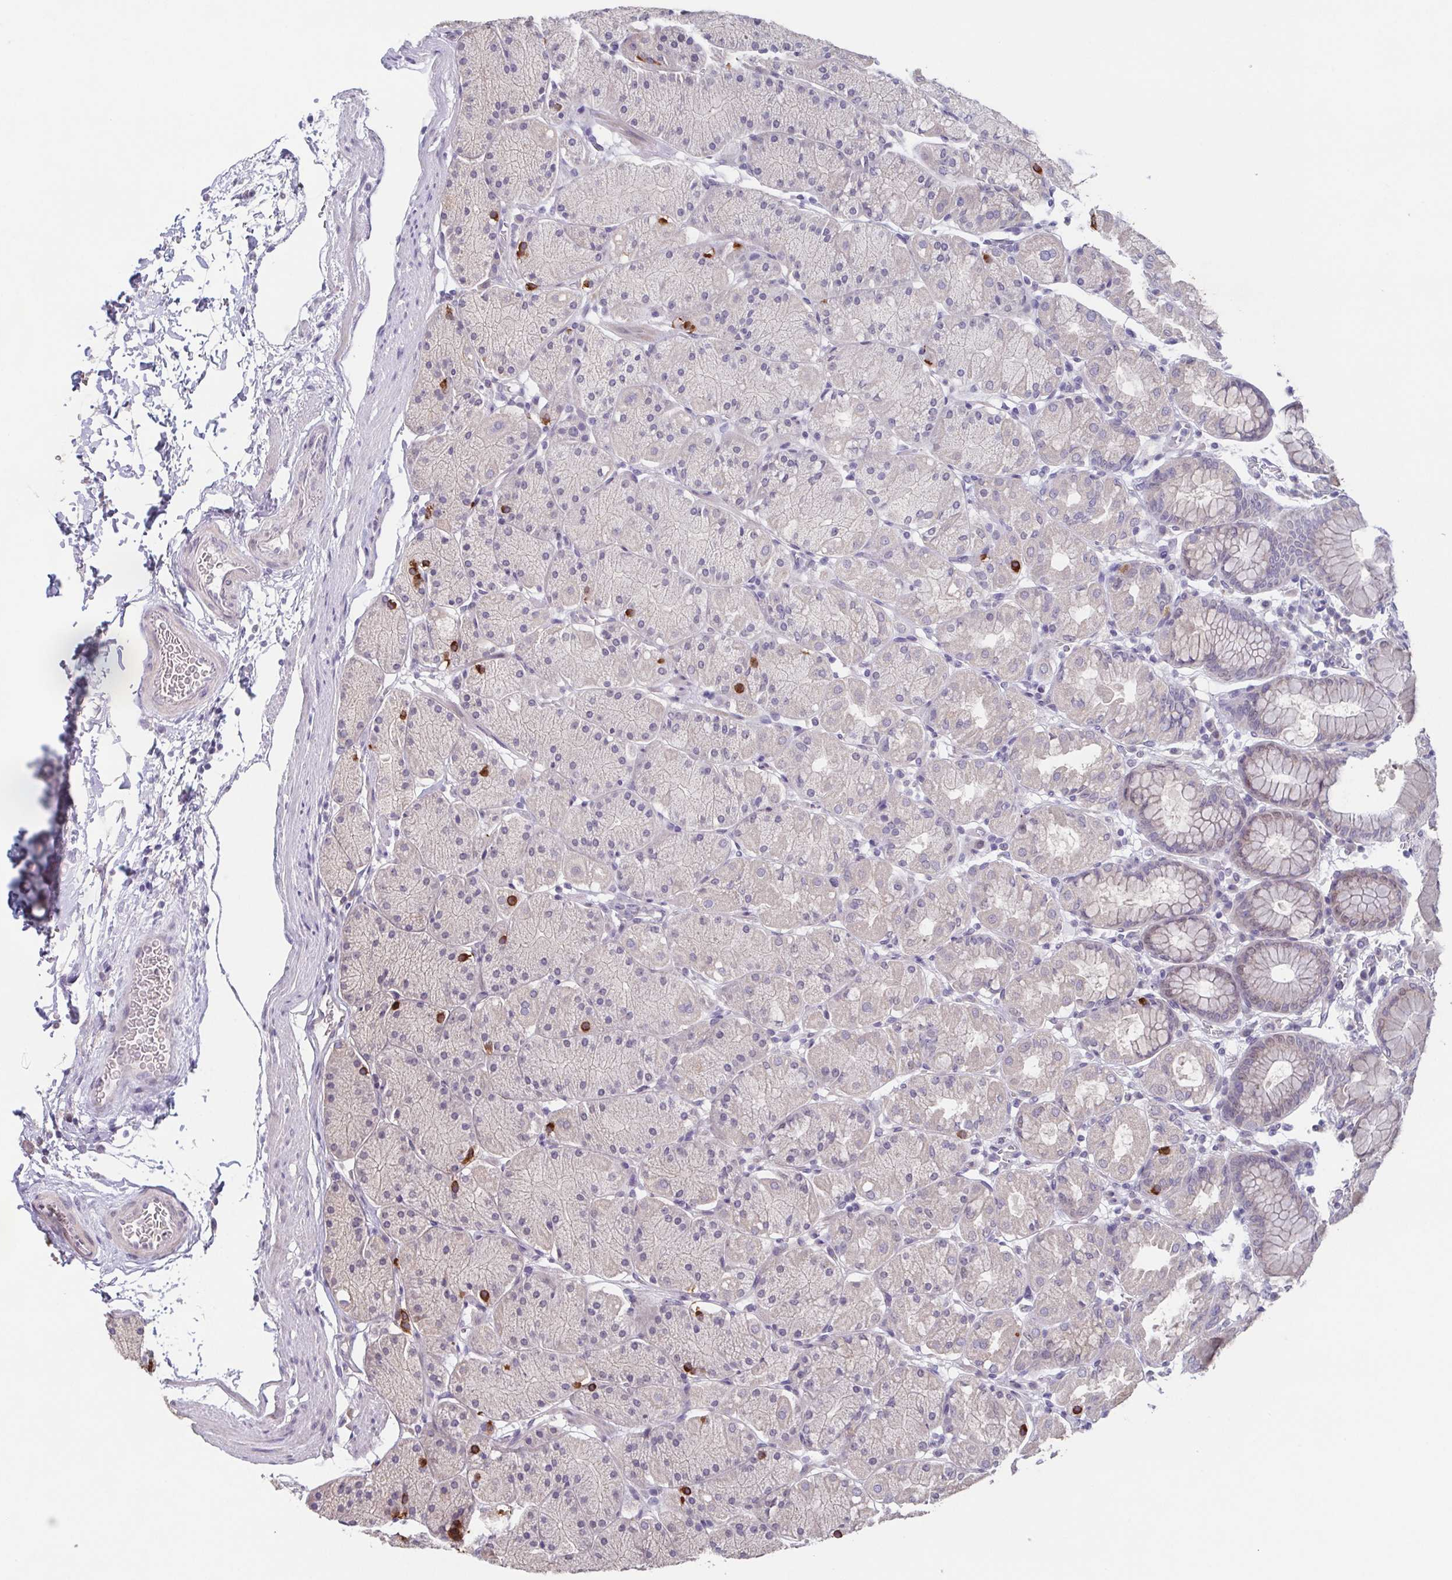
{"staining": {"intensity": "strong", "quantity": "<25%", "location": "cytoplasmic/membranous"}, "tissue": "stomach", "cell_type": "Glandular cells", "image_type": "normal", "snomed": [{"axis": "morphology", "description": "Normal tissue, NOS"}, {"axis": "topography", "description": "Stomach, upper"}, {"axis": "topography", "description": "Stomach"}], "caption": "An image of stomach stained for a protein displays strong cytoplasmic/membranous brown staining in glandular cells. (Brightfield microscopy of DAB IHC at high magnification).", "gene": "GHRL", "patient": {"sex": "male", "age": 76}}